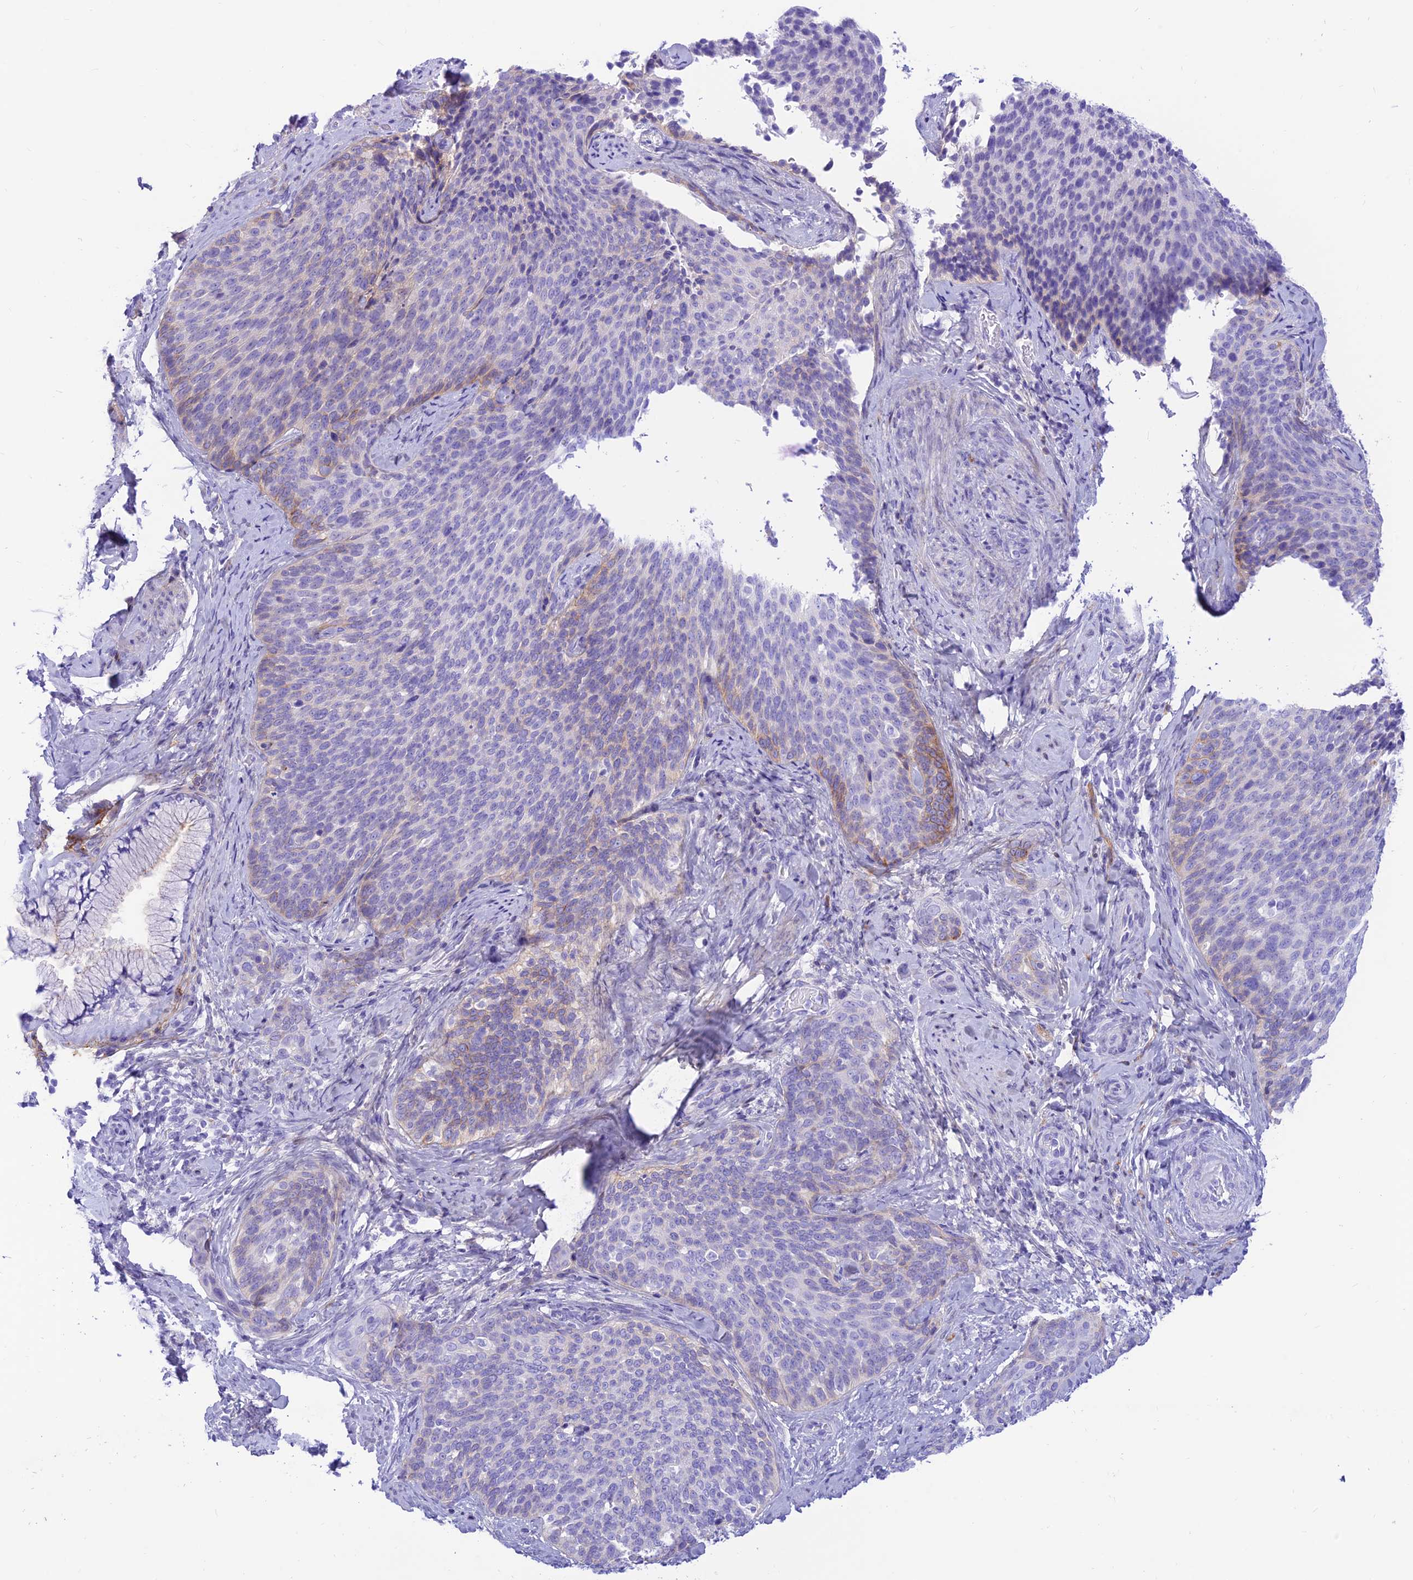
{"staining": {"intensity": "moderate", "quantity": "<25%", "location": "cytoplasmic/membranous"}, "tissue": "cervical cancer", "cell_type": "Tumor cells", "image_type": "cancer", "snomed": [{"axis": "morphology", "description": "Squamous cell carcinoma, NOS"}, {"axis": "topography", "description": "Cervix"}], "caption": "DAB immunohistochemical staining of cervical cancer shows moderate cytoplasmic/membranous protein staining in approximately <25% of tumor cells.", "gene": "PRNP", "patient": {"sex": "female", "age": 50}}